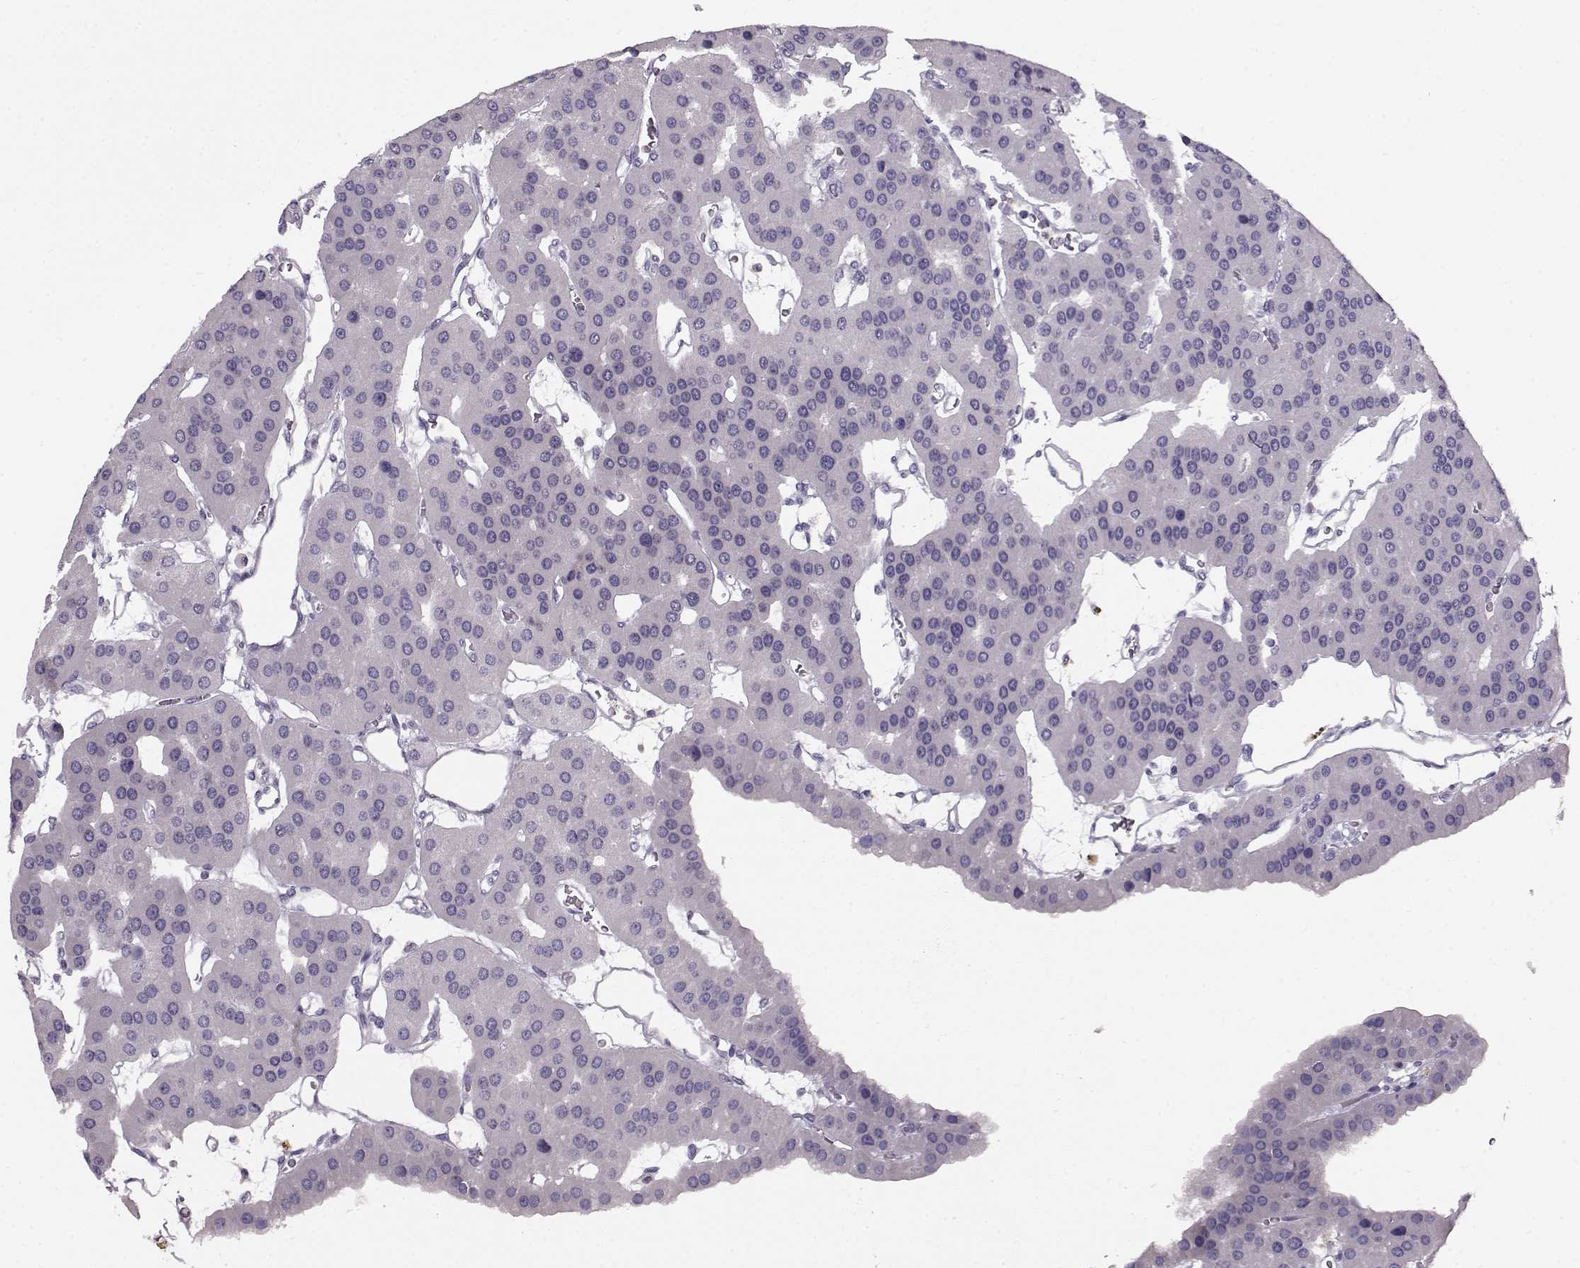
{"staining": {"intensity": "negative", "quantity": "none", "location": "none"}, "tissue": "parathyroid gland", "cell_type": "Glandular cells", "image_type": "normal", "snomed": [{"axis": "morphology", "description": "Normal tissue, NOS"}, {"axis": "morphology", "description": "Adenoma, NOS"}, {"axis": "topography", "description": "Parathyroid gland"}], "caption": "Immunohistochemistry (IHC) of benign parathyroid gland displays no positivity in glandular cells. (Brightfield microscopy of DAB (3,3'-diaminobenzidine) immunohistochemistry (IHC) at high magnification).", "gene": "RP1L1", "patient": {"sex": "female", "age": 86}}